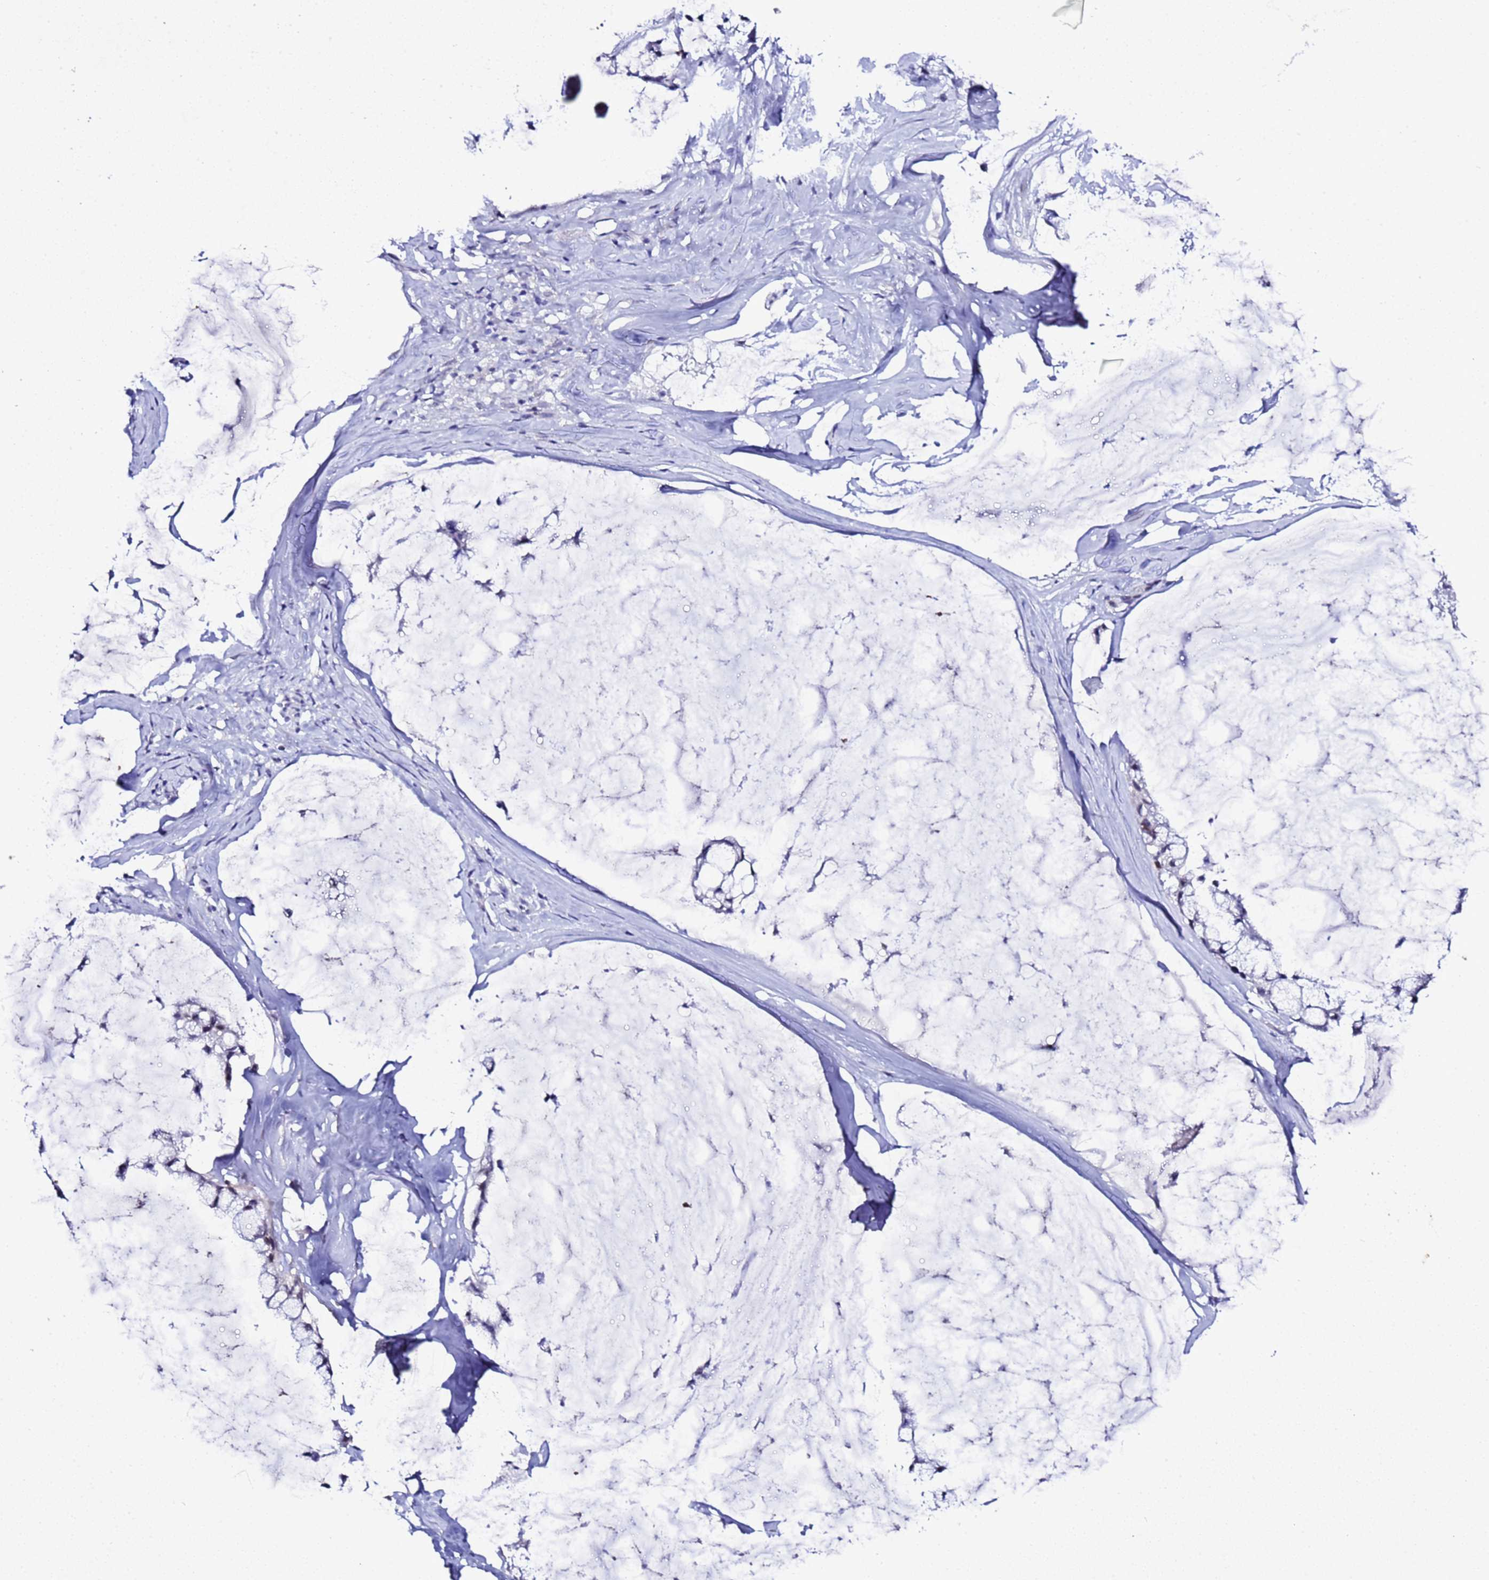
{"staining": {"intensity": "weak", "quantity": "25%-75%", "location": "nuclear"}, "tissue": "ovarian cancer", "cell_type": "Tumor cells", "image_type": "cancer", "snomed": [{"axis": "morphology", "description": "Cystadenocarcinoma, mucinous, NOS"}, {"axis": "topography", "description": "Ovary"}], "caption": "This histopathology image exhibits IHC staining of mucinous cystadenocarcinoma (ovarian), with low weak nuclear positivity in about 25%-75% of tumor cells.", "gene": "BCL7A", "patient": {"sex": "female", "age": 39}}